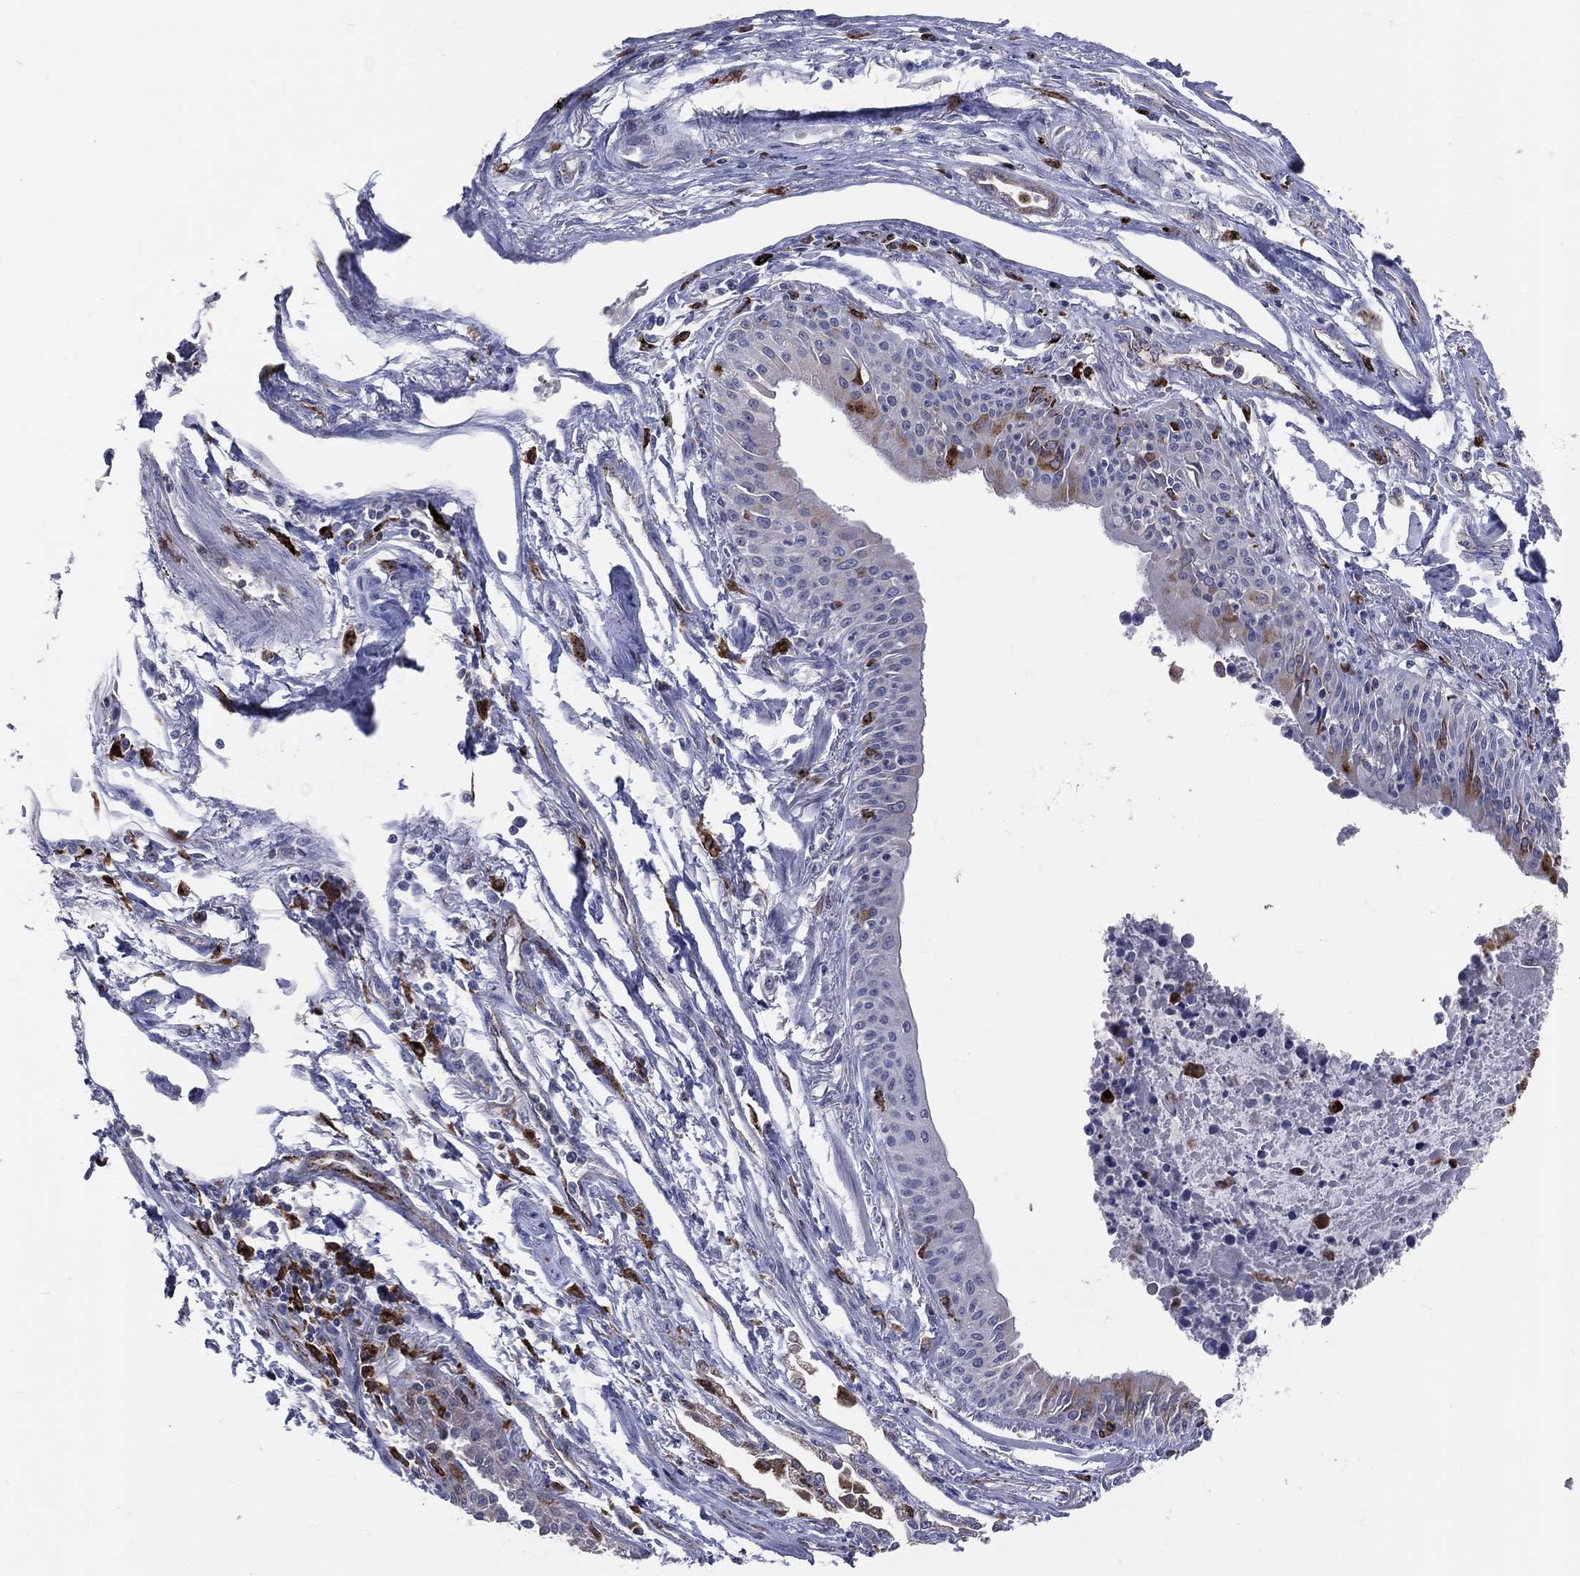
{"staining": {"intensity": "moderate", "quantity": "<25%", "location": "cytoplasmic/membranous"}, "tissue": "lung cancer", "cell_type": "Tumor cells", "image_type": "cancer", "snomed": [{"axis": "morphology", "description": "Squamous cell carcinoma, NOS"}, {"axis": "topography", "description": "Lung"}], "caption": "Immunohistochemistry of human squamous cell carcinoma (lung) displays low levels of moderate cytoplasmic/membranous expression in about <25% of tumor cells.", "gene": "CD74", "patient": {"sex": "male", "age": 73}}